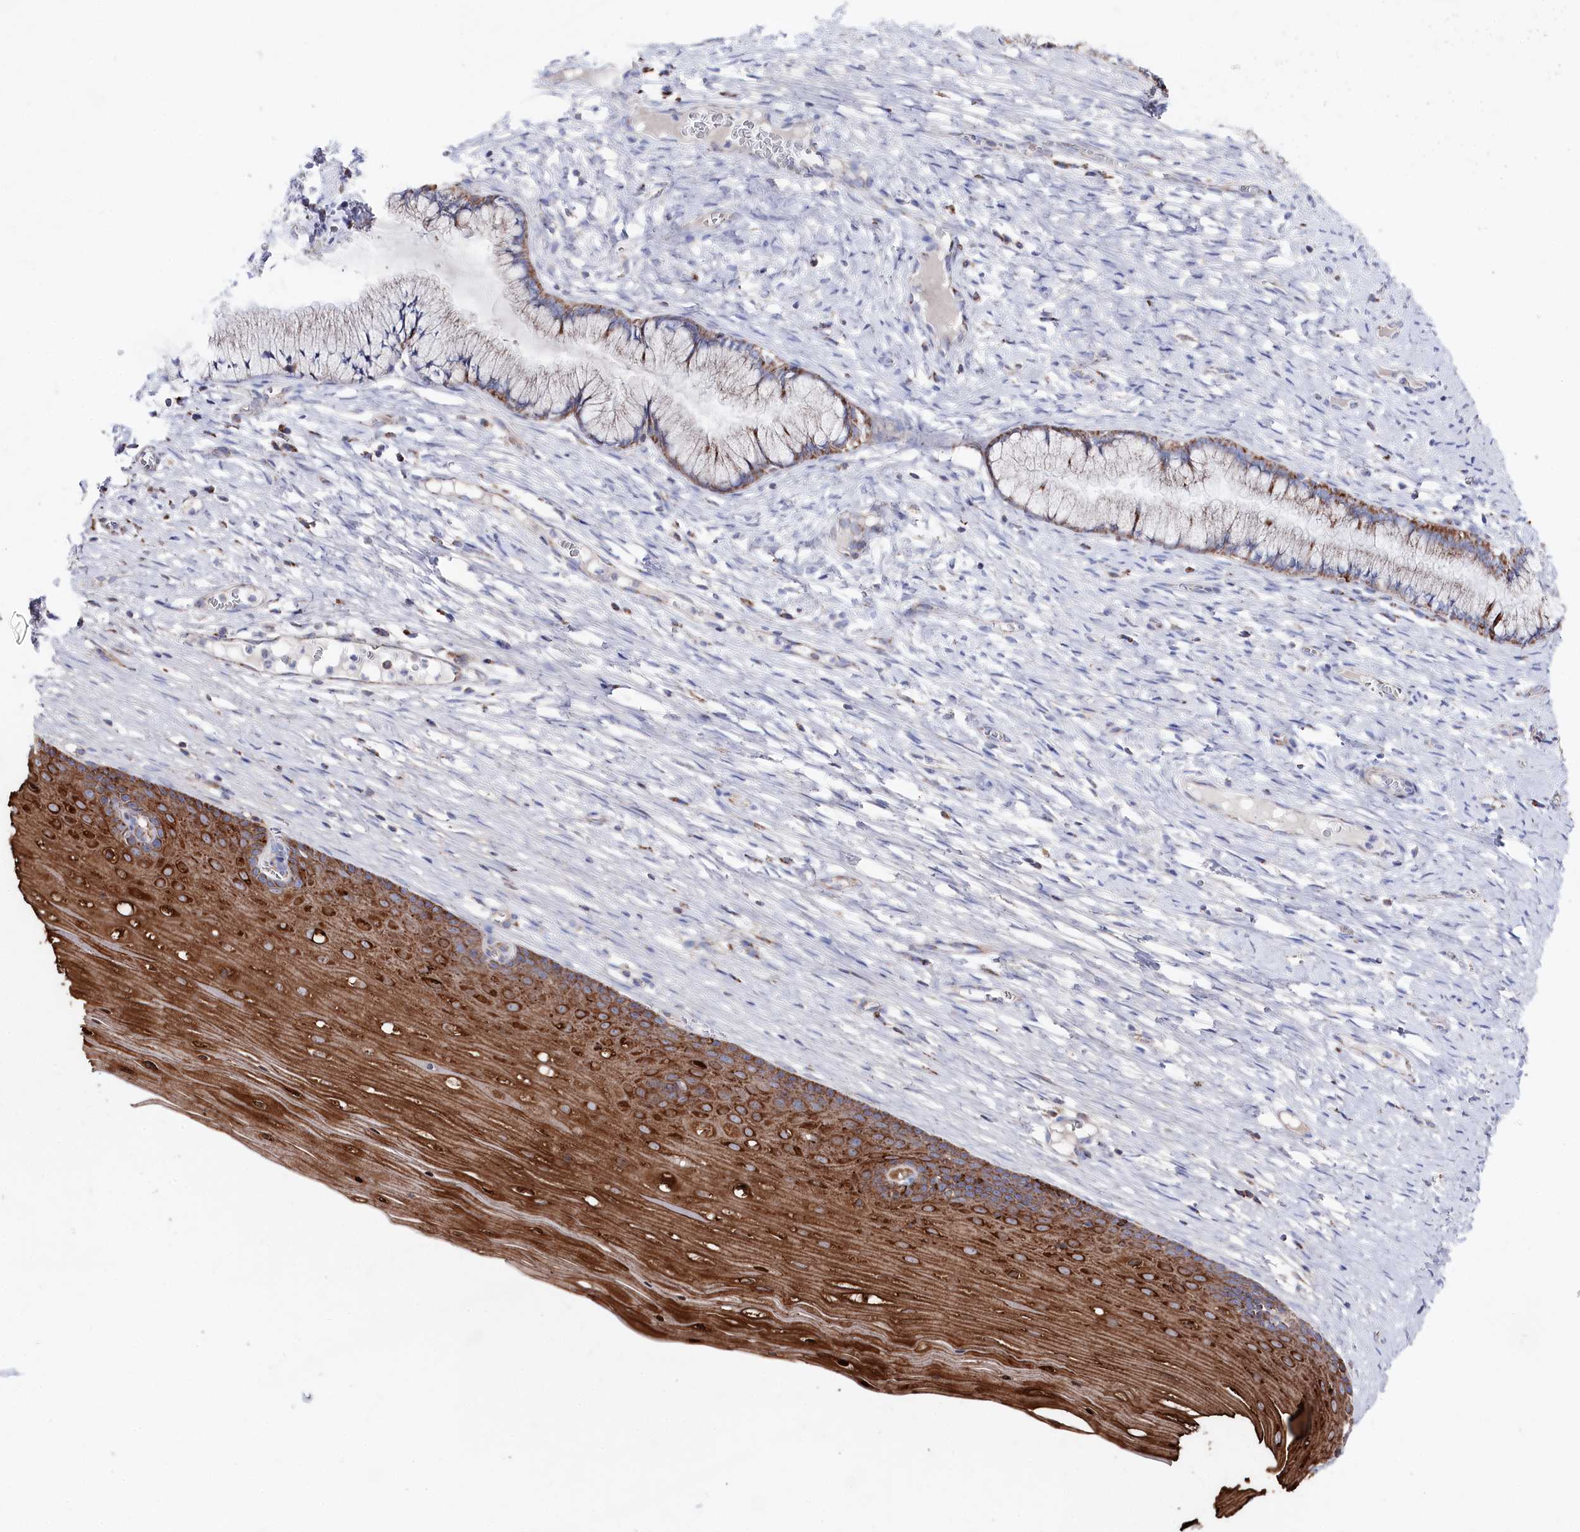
{"staining": {"intensity": "moderate", "quantity": "<25%", "location": "cytoplasmic/membranous"}, "tissue": "cervix", "cell_type": "Glandular cells", "image_type": "normal", "snomed": [{"axis": "morphology", "description": "Normal tissue, NOS"}, {"axis": "topography", "description": "Cervix"}], "caption": "Immunohistochemistry (IHC) of normal human cervix displays low levels of moderate cytoplasmic/membranous positivity in approximately <25% of glandular cells.", "gene": "GLS2", "patient": {"sex": "female", "age": 42}}